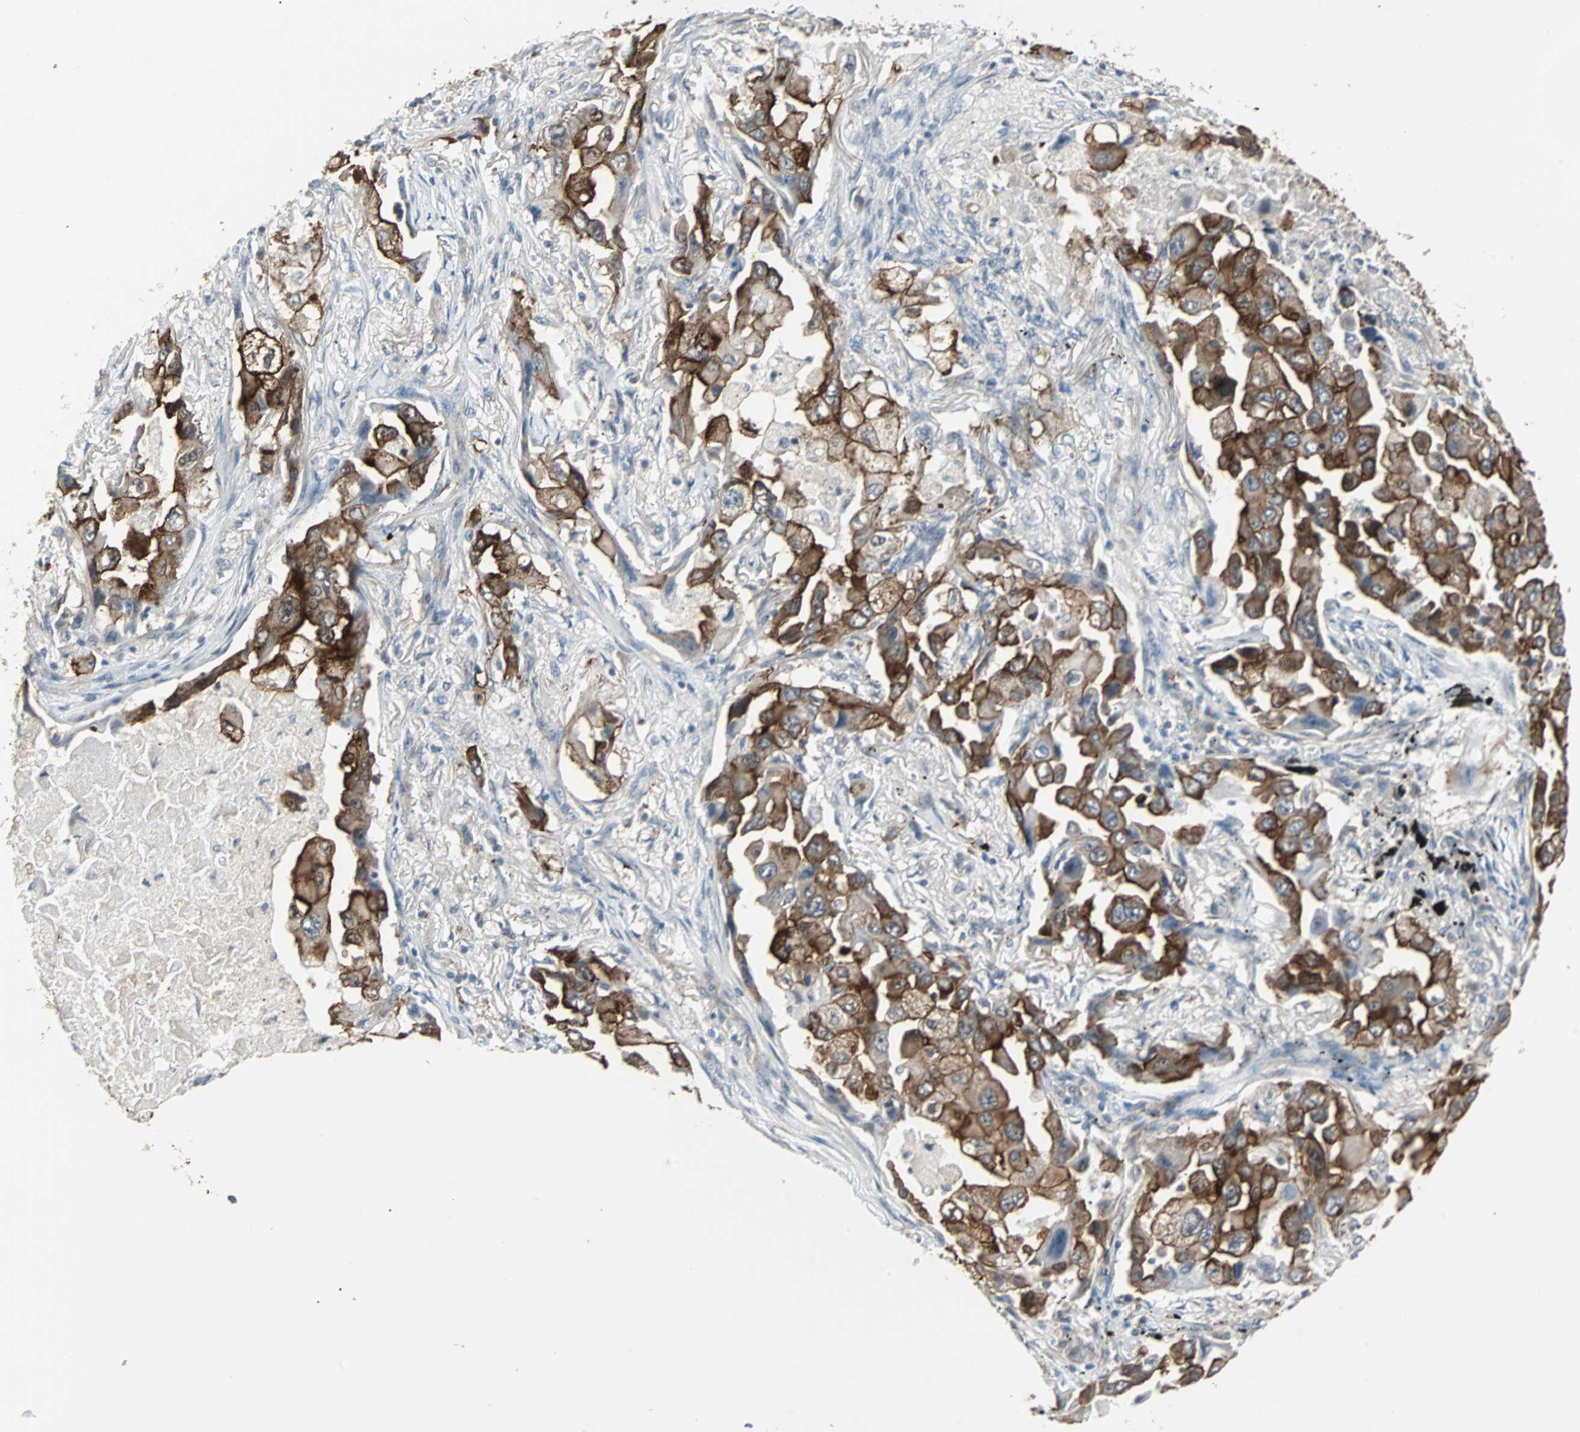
{"staining": {"intensity": "strong", "quantity": ">75%", "location": "cytoplasmic/membranous"}, "tissue": "lung cancer", "cell_type": "Tumor cells", "image_type": "cancer", "snomed": [{"axis": "morphology", "description": "Adenocarcinoma, NOS"}, {"axis": "topography", "description": "Lung"}], "caption": "Adenocarcinoma (lung) stained with DAB immunohistochemistry (IHC) shows high levels of strong cytoplasmic/membranous expression in about >75% of tumor cells. The protein of interest is shown in brown color, while the nuclei are stained blue.", "gene": "CMC2", "patient": {"sex": "female", "age": 65}}